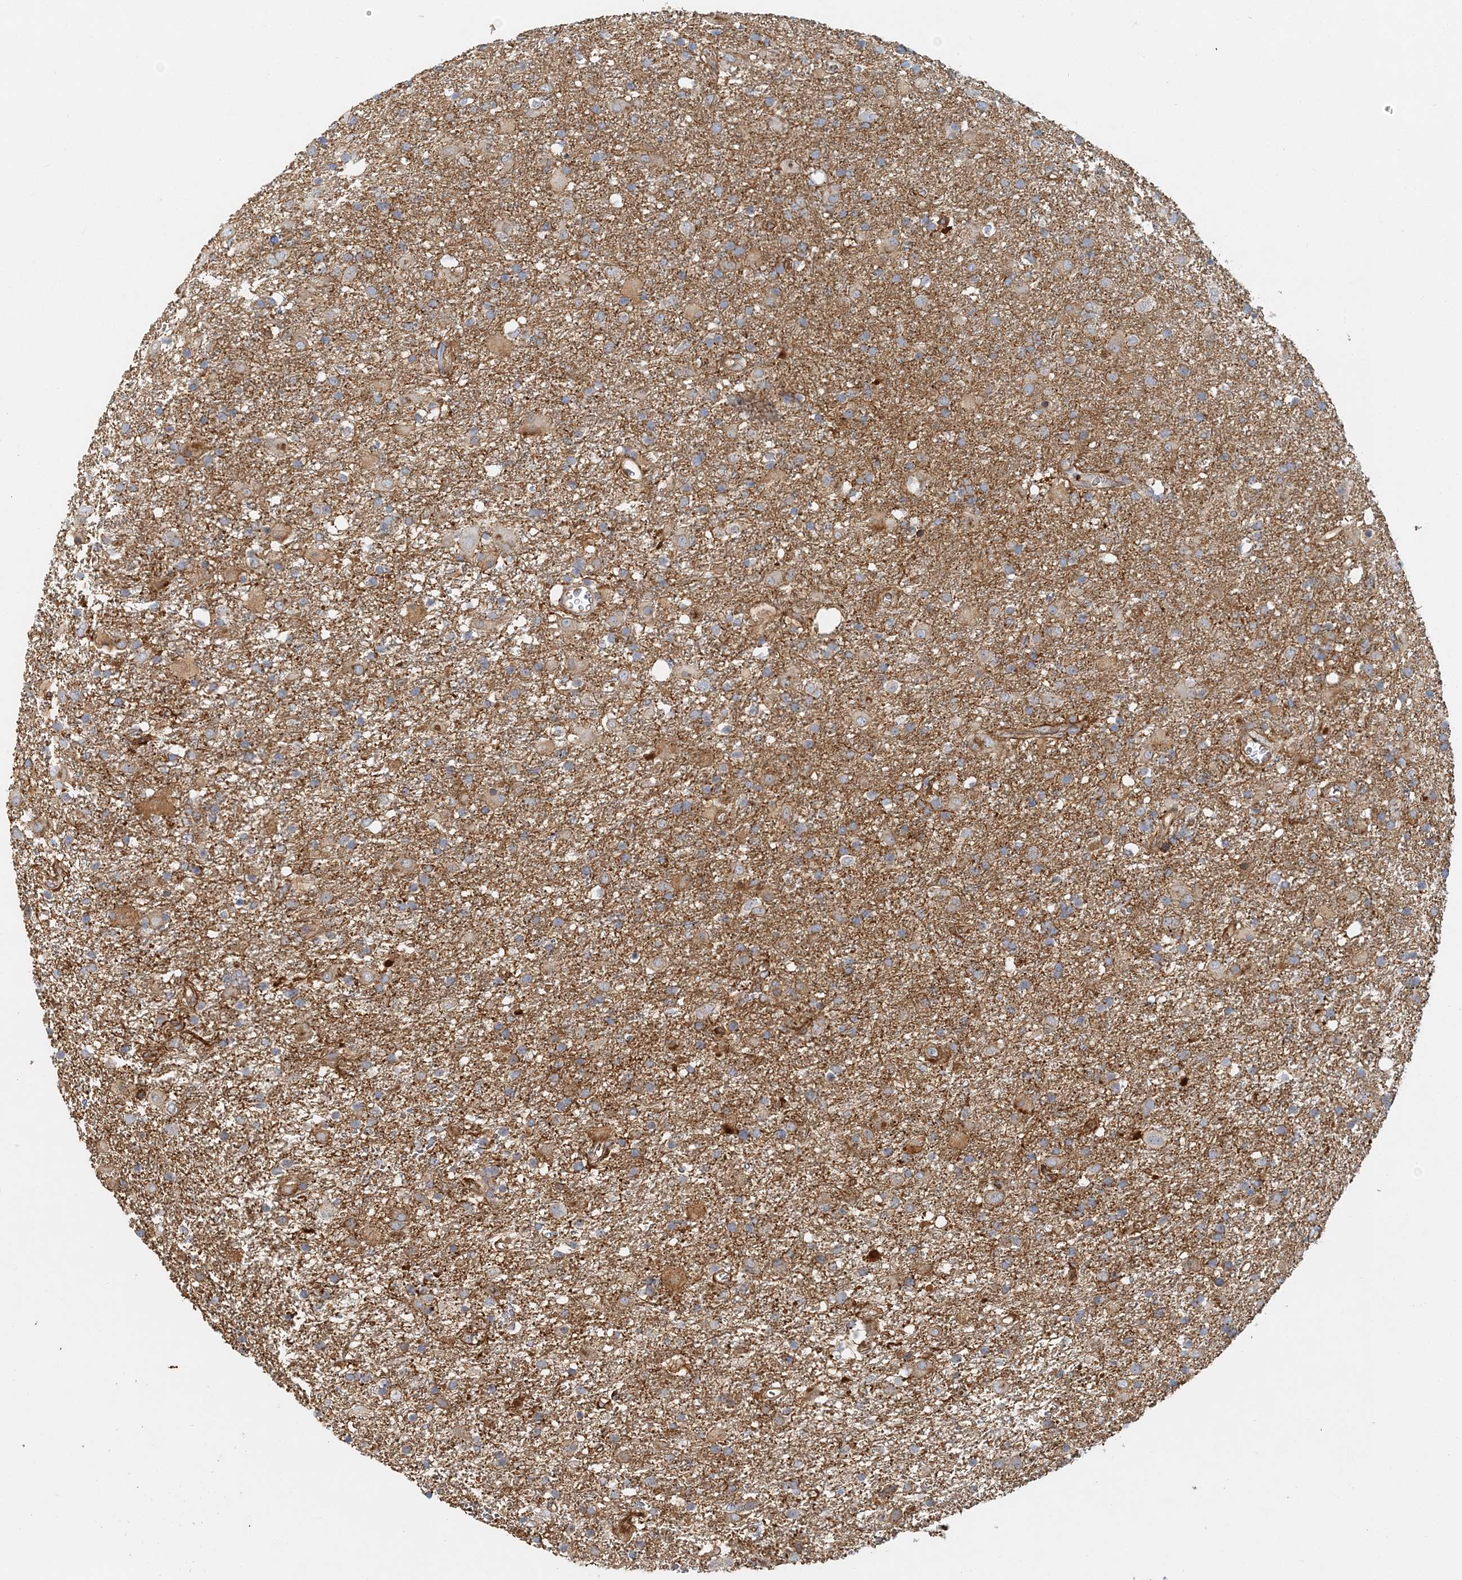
{"staining": {"intensity": "weak", "quantity": "25%-75%", "location": "cytoplasmic/membranous"}, "tissue": "glioma", "cell_type": "Tumor cells", "image_type": "cancer", "snomed": [{"axis": "morphology", "description": "Glioma, malignant, Low grade"}, {"axis": "topography", "description": "Brain"}], "caption": "Immunohistochemical staining of human malignant glioma (low-grade) shows weak cytoplasmic/membranous protein positivity in approximately 25%-75% of tumor cells.", "gene": "DNAH1", "patient": {"sex": "male", "age": 65}}